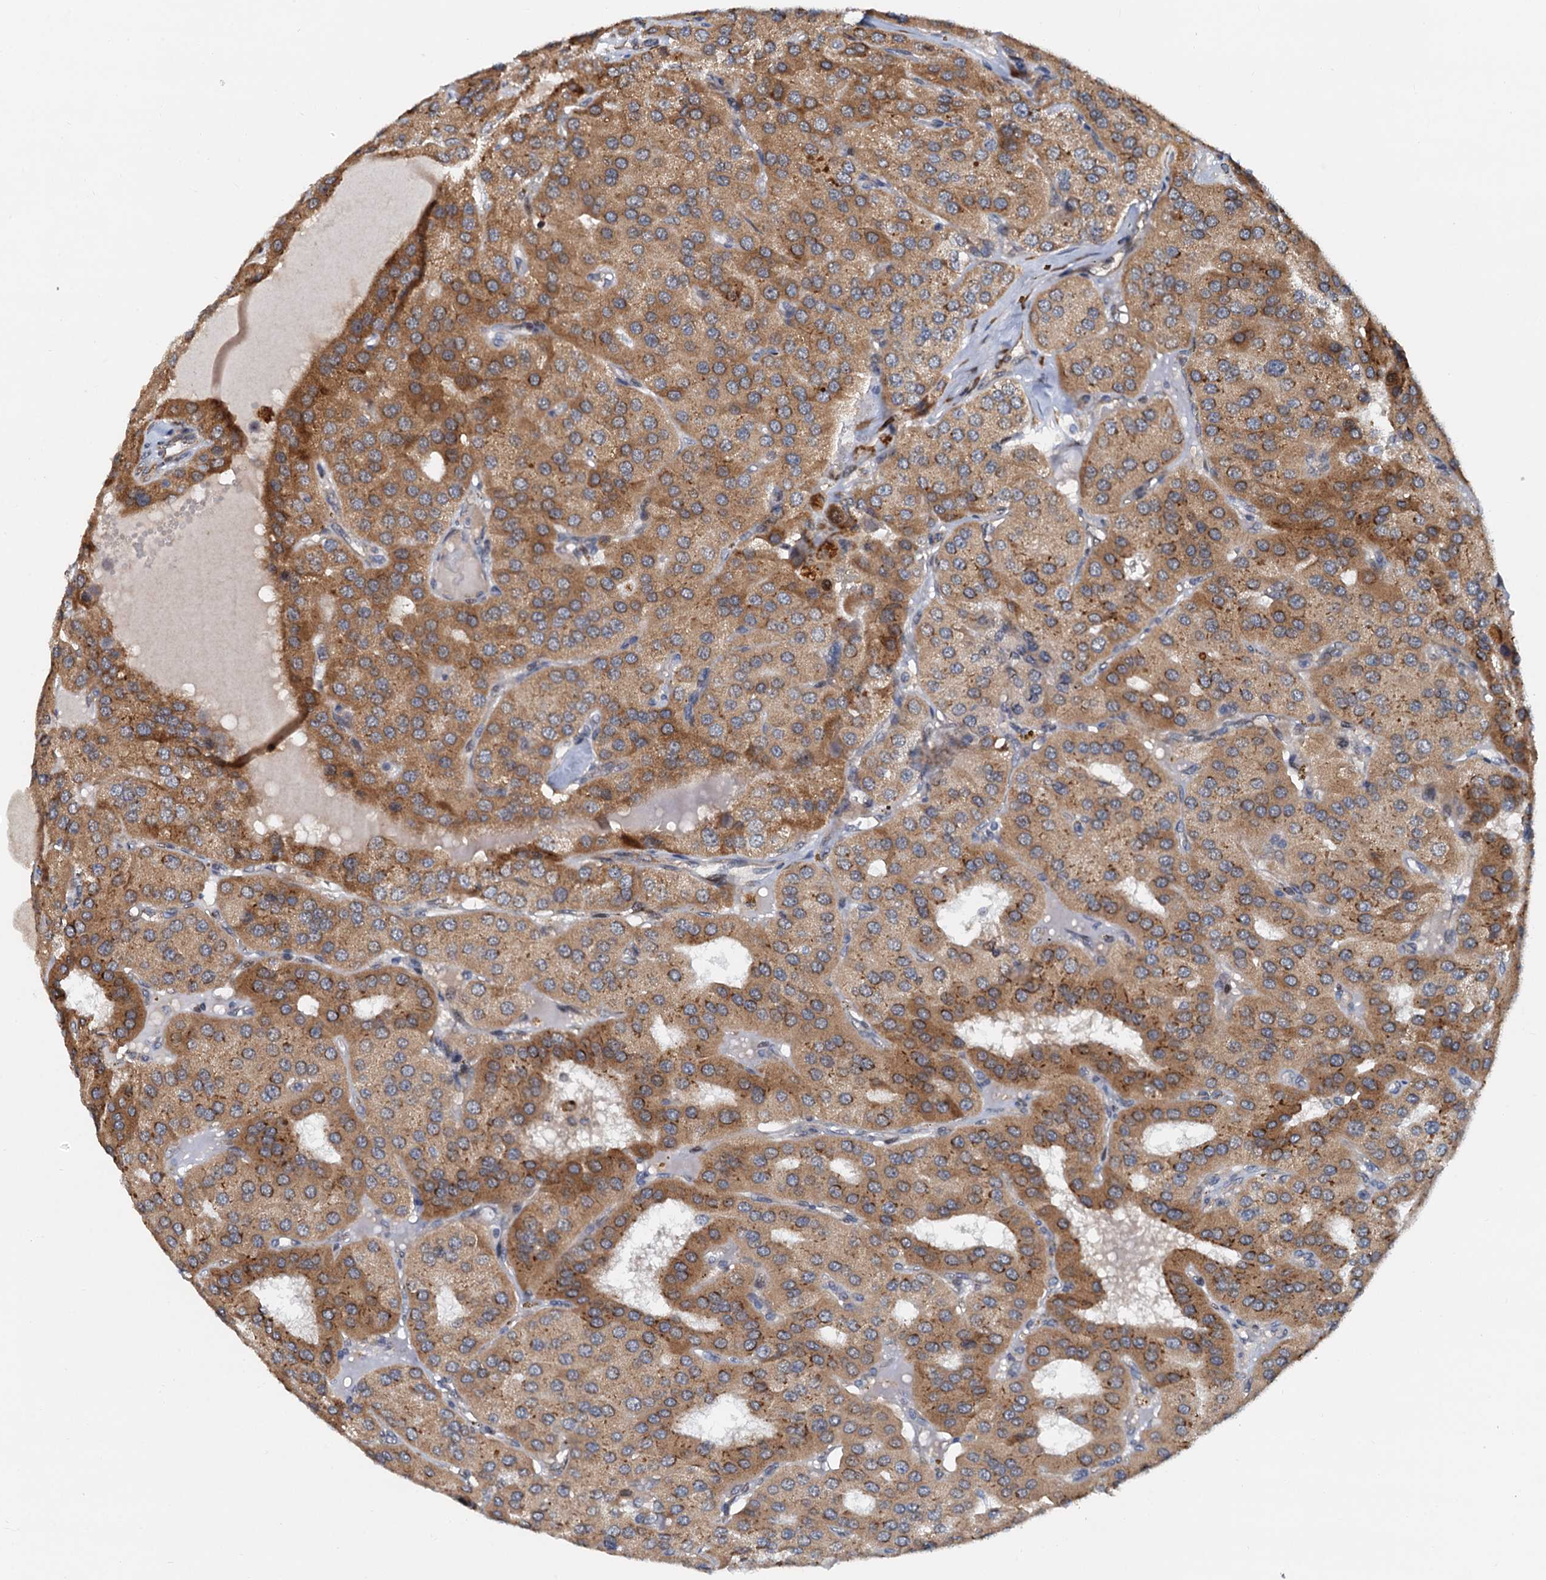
{"staining": {"intensity": "moderate", "quantity": ">75%", "location": "cytoplasmic/membranous"}, "tissue": "parathyroid gland", "cell_type": "Glandular cells", "image_type": "normal", "snomed": [{"axis": "morphology", "description": "Normal tissue, NOS"}, {"axis": "morphology", "description": "Adenoma, NOS"}, {"axis": "topography", "description": "Parathyroid gland"}], "caption": "Parathyroid gland stained with DAB immunohistochemistry (IHC) displays medium levels of moderate cytoplasmic/membranous staining in approximately >75% of glandular cells.", "gene": "DNAJC21", "patient": {"sex": "female", "age": 86}}